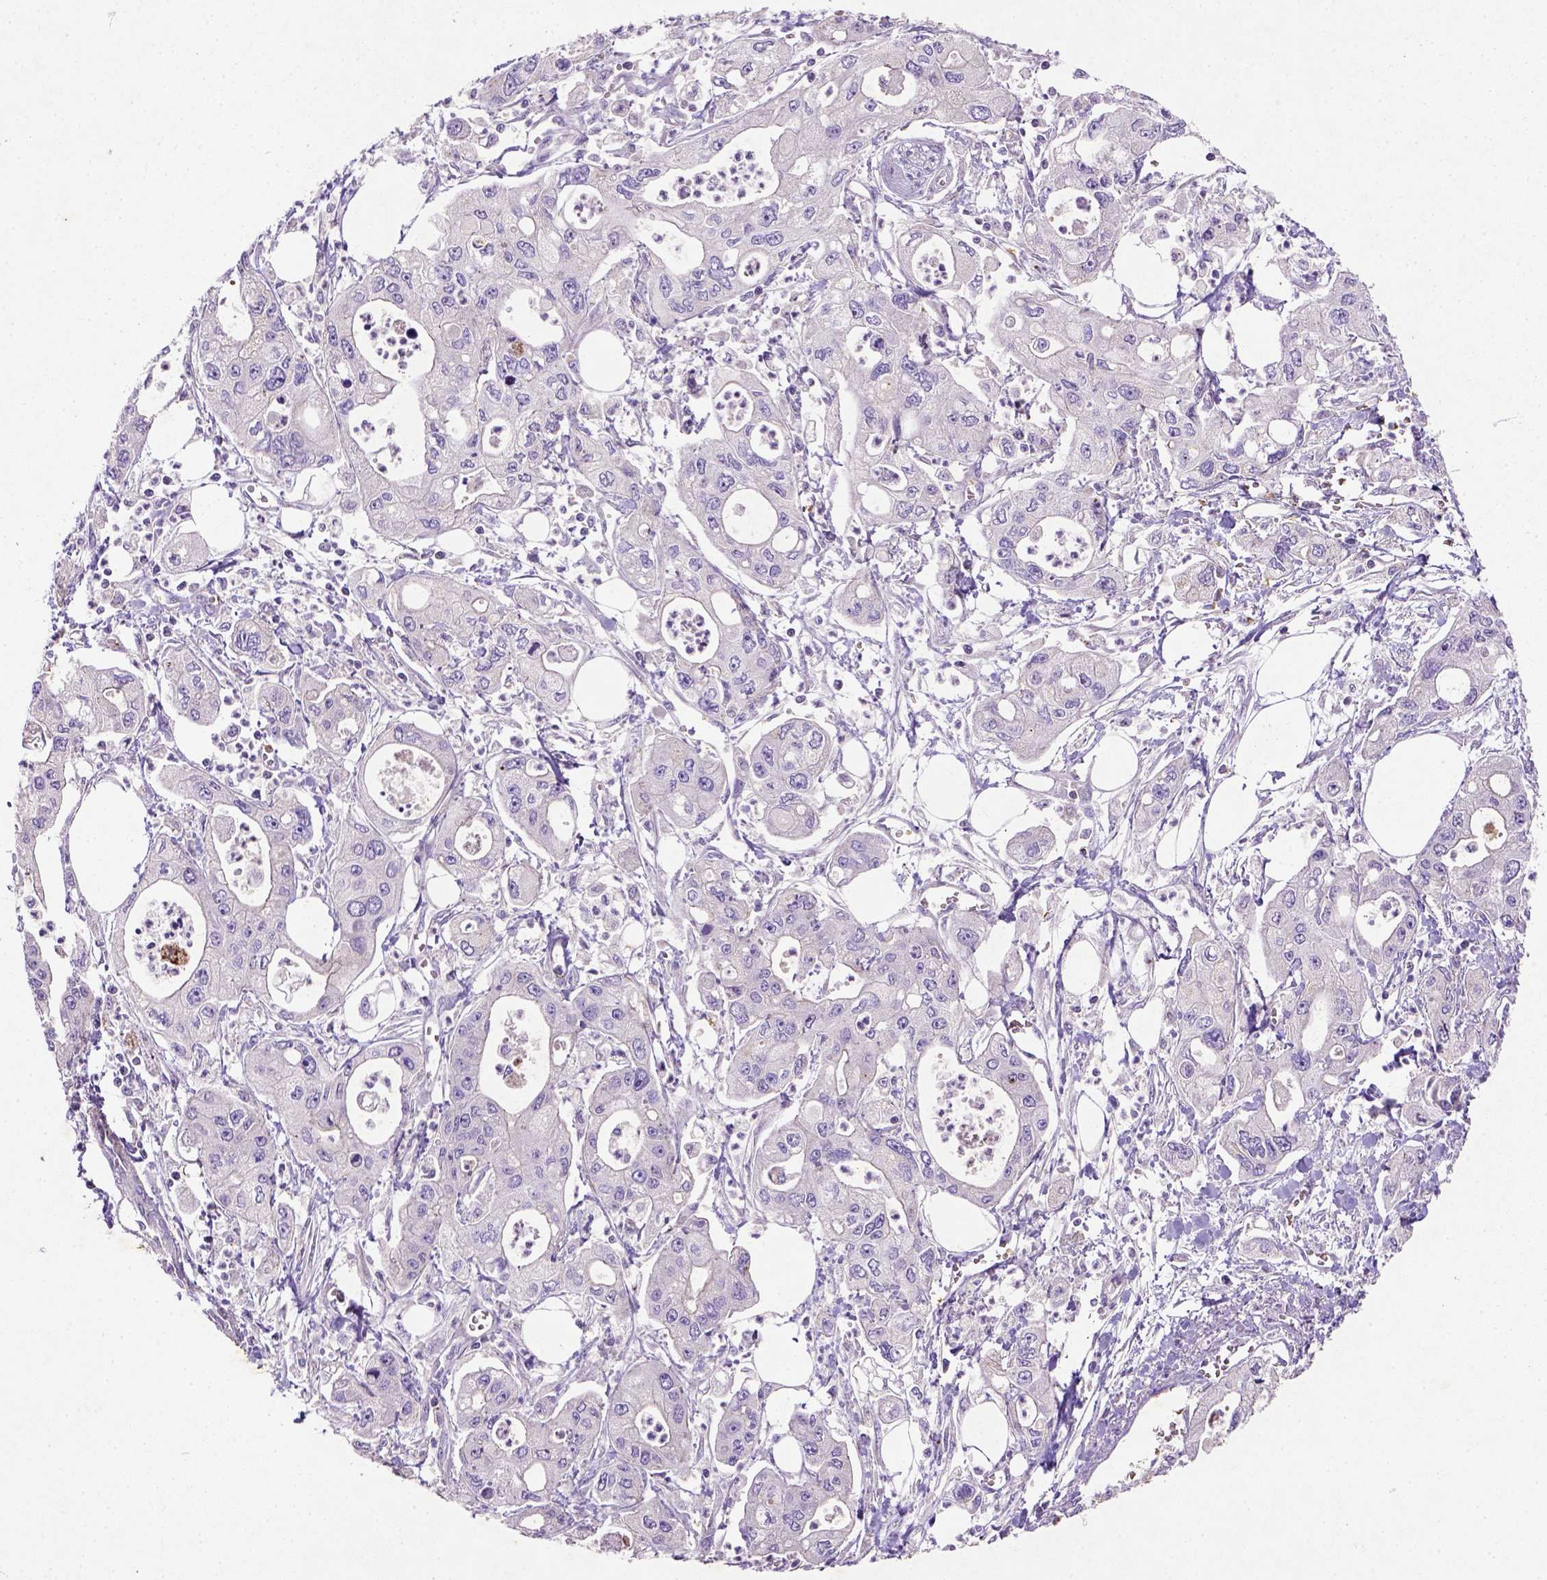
{"staining": {"intensity": "negative", "quantity": "none", "location": "none"}, "tissue": "pancreatic cancer", "cell_type": "Tumor cells", "image_type": "cancer", "snomed": [{"axis": "morphology", "description": "Adenocarcinoma, NOS"}, {"axis": "topography", "description": "Pancreas"}], "caption": "Immunohistochemistry (IHC) histopathology image of neoplastic tissue: pancreatic adenocarcinoma stained with DAB shows no significant protein positivity in tumor cells. Nuclei are stained in blue.", "gene": "NUDT2", "patient": {"sex": "male", "age": 70}}